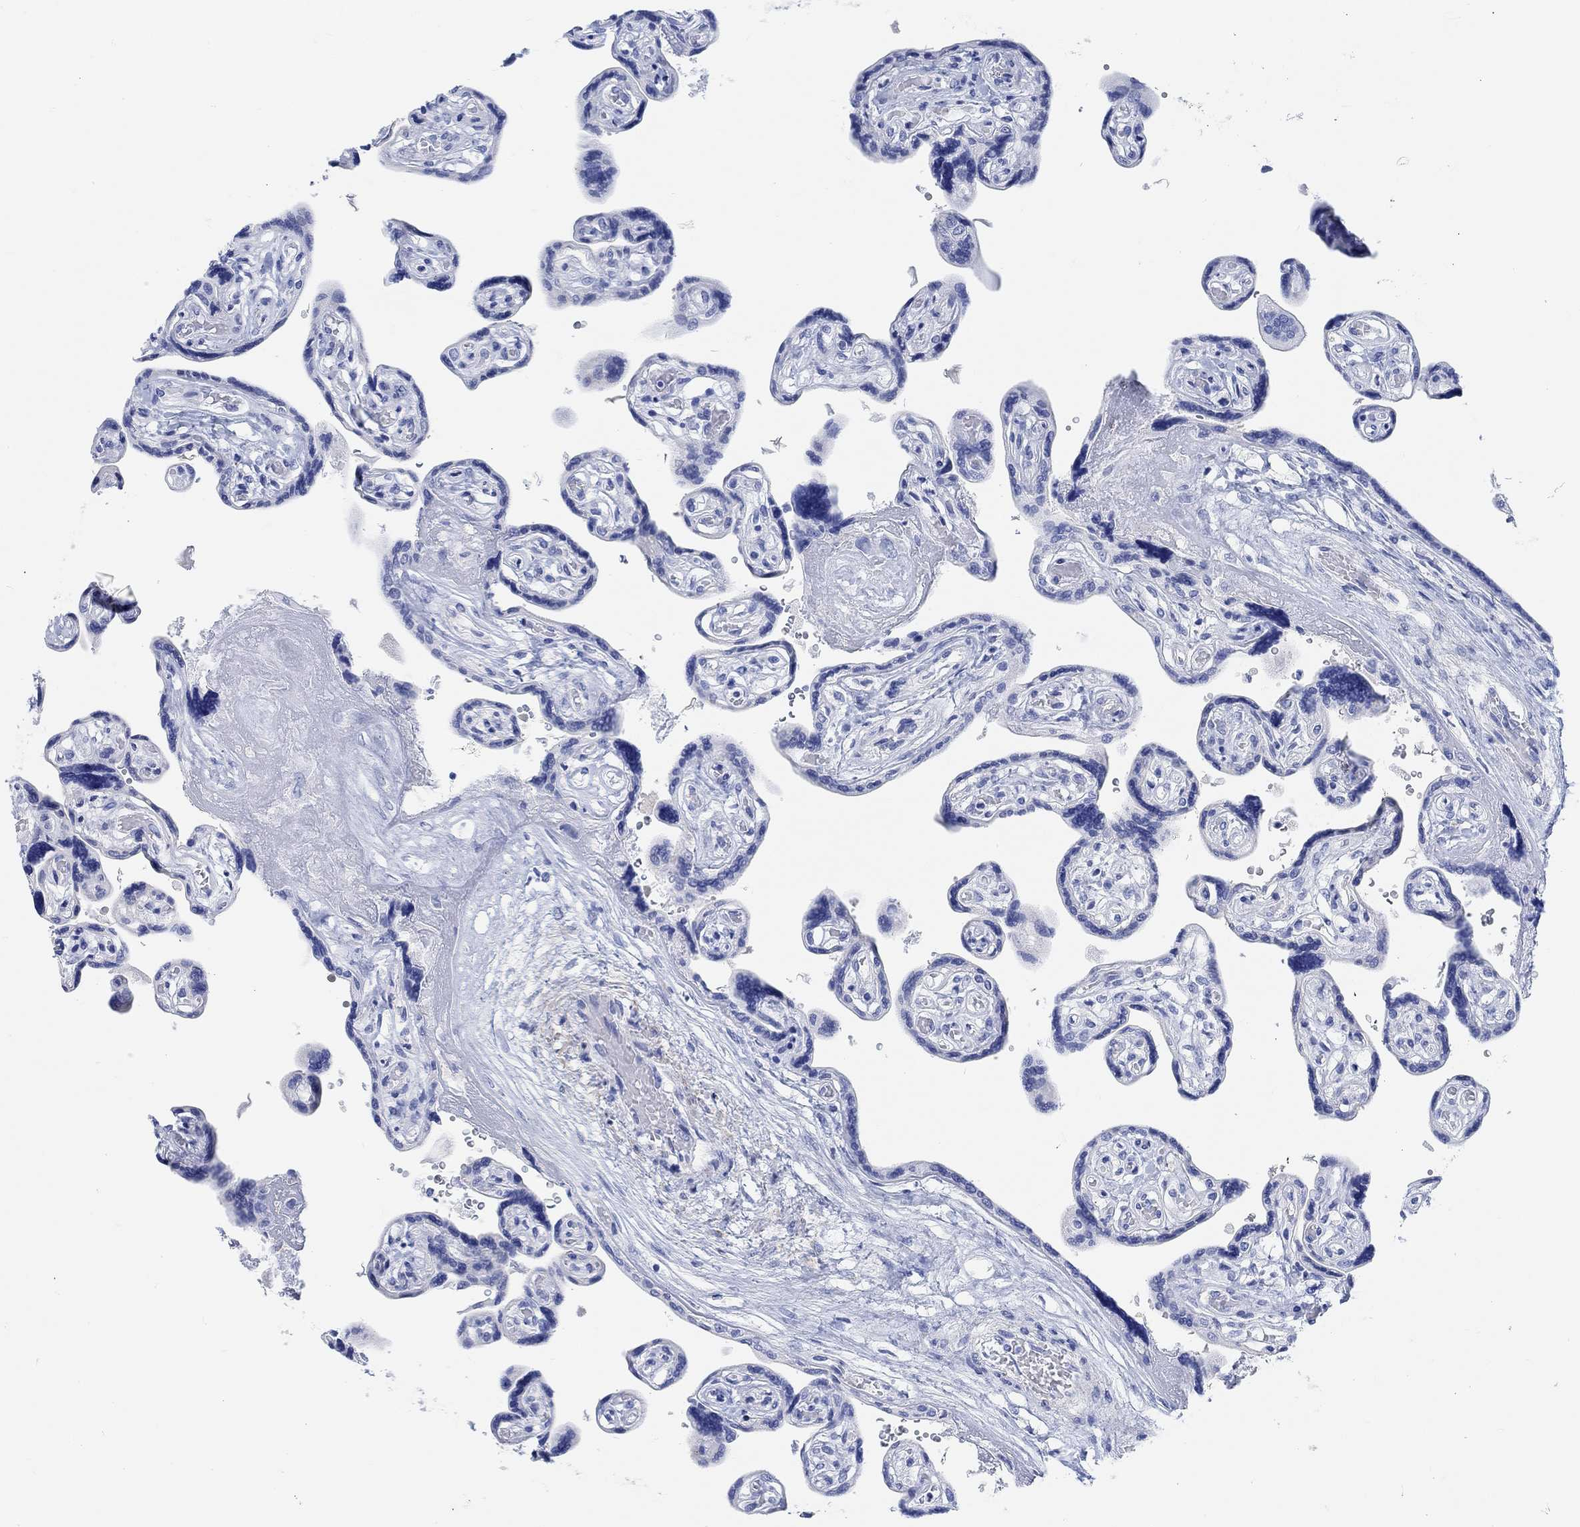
{"staining": {"intensity": "negative", "quantity": "none", "location": "none"}, "tissue": "placenta", "cell_type": "Decidual cells", "image_type": "normal", "snomed": [{"axis": "morphology", "description": "Normal tissue, NOS"}, {"axis": "topography", "description": "Placenta"}], "caption": "High power microscopy micrograph of an IHC image of unremarkable placenta, revealing no significant expression in decidual cells.", "gene": "ANKRD33", "patient": {"sex": "female", "age": 32}}